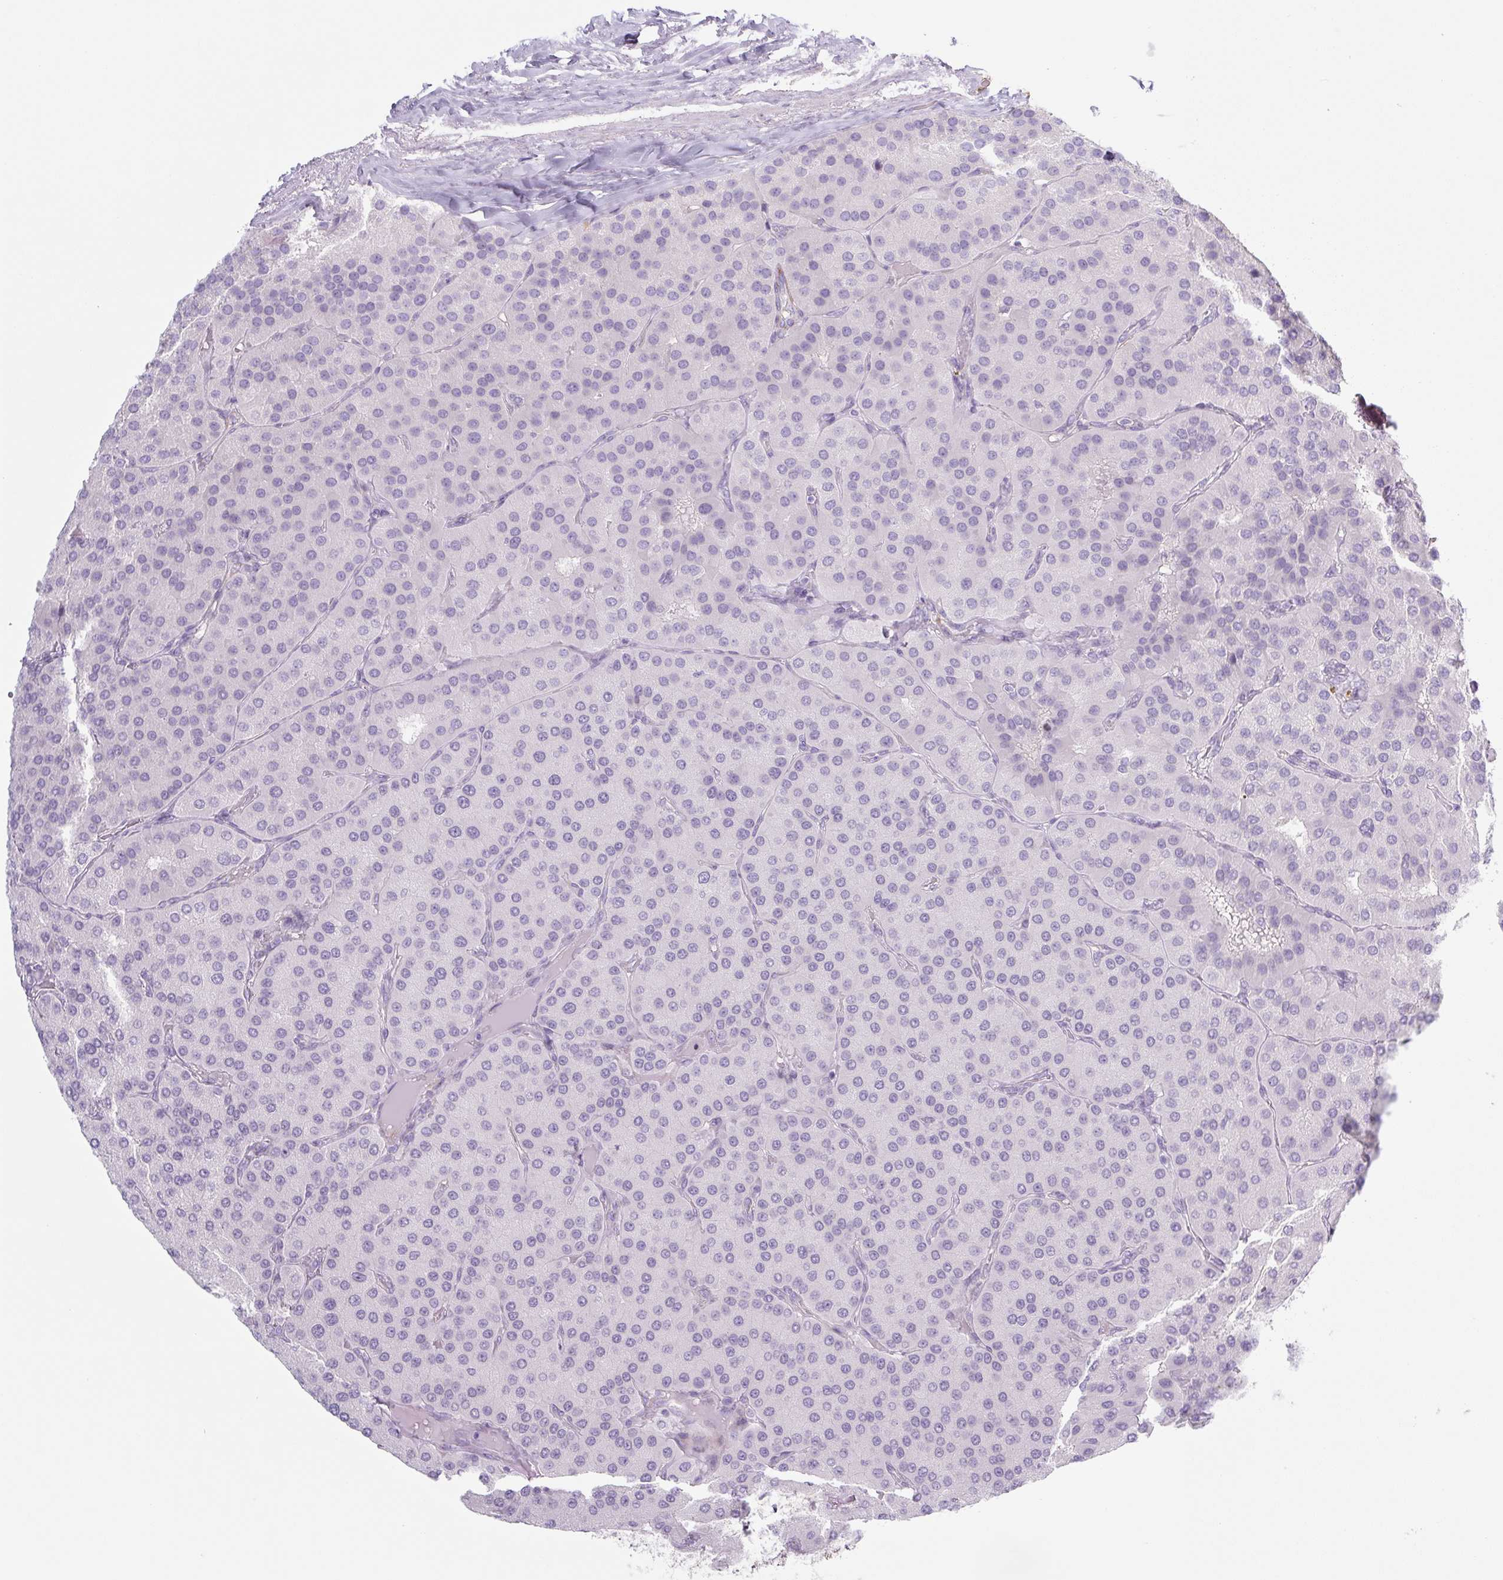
{"staining": {"intensity": "negative", "quantity": "none", "location": "none"}, "tissue": "parathyroid gland", "cell_type": "Glandular cells", "image_type": "normal", "snomed": [{"axis": "morphology", "description": "Normal tissue, NOS"}, {"axis": "morphology", "description": "Adenoma, NOS"}, {"axis": "topography", "description": "Parathyroid gland"}], "caption": "The image shows no staining of glandular cells in benign parathyroid gland.", "gene": "PRM1", "patient": {"sex": "female", "age": 86}}